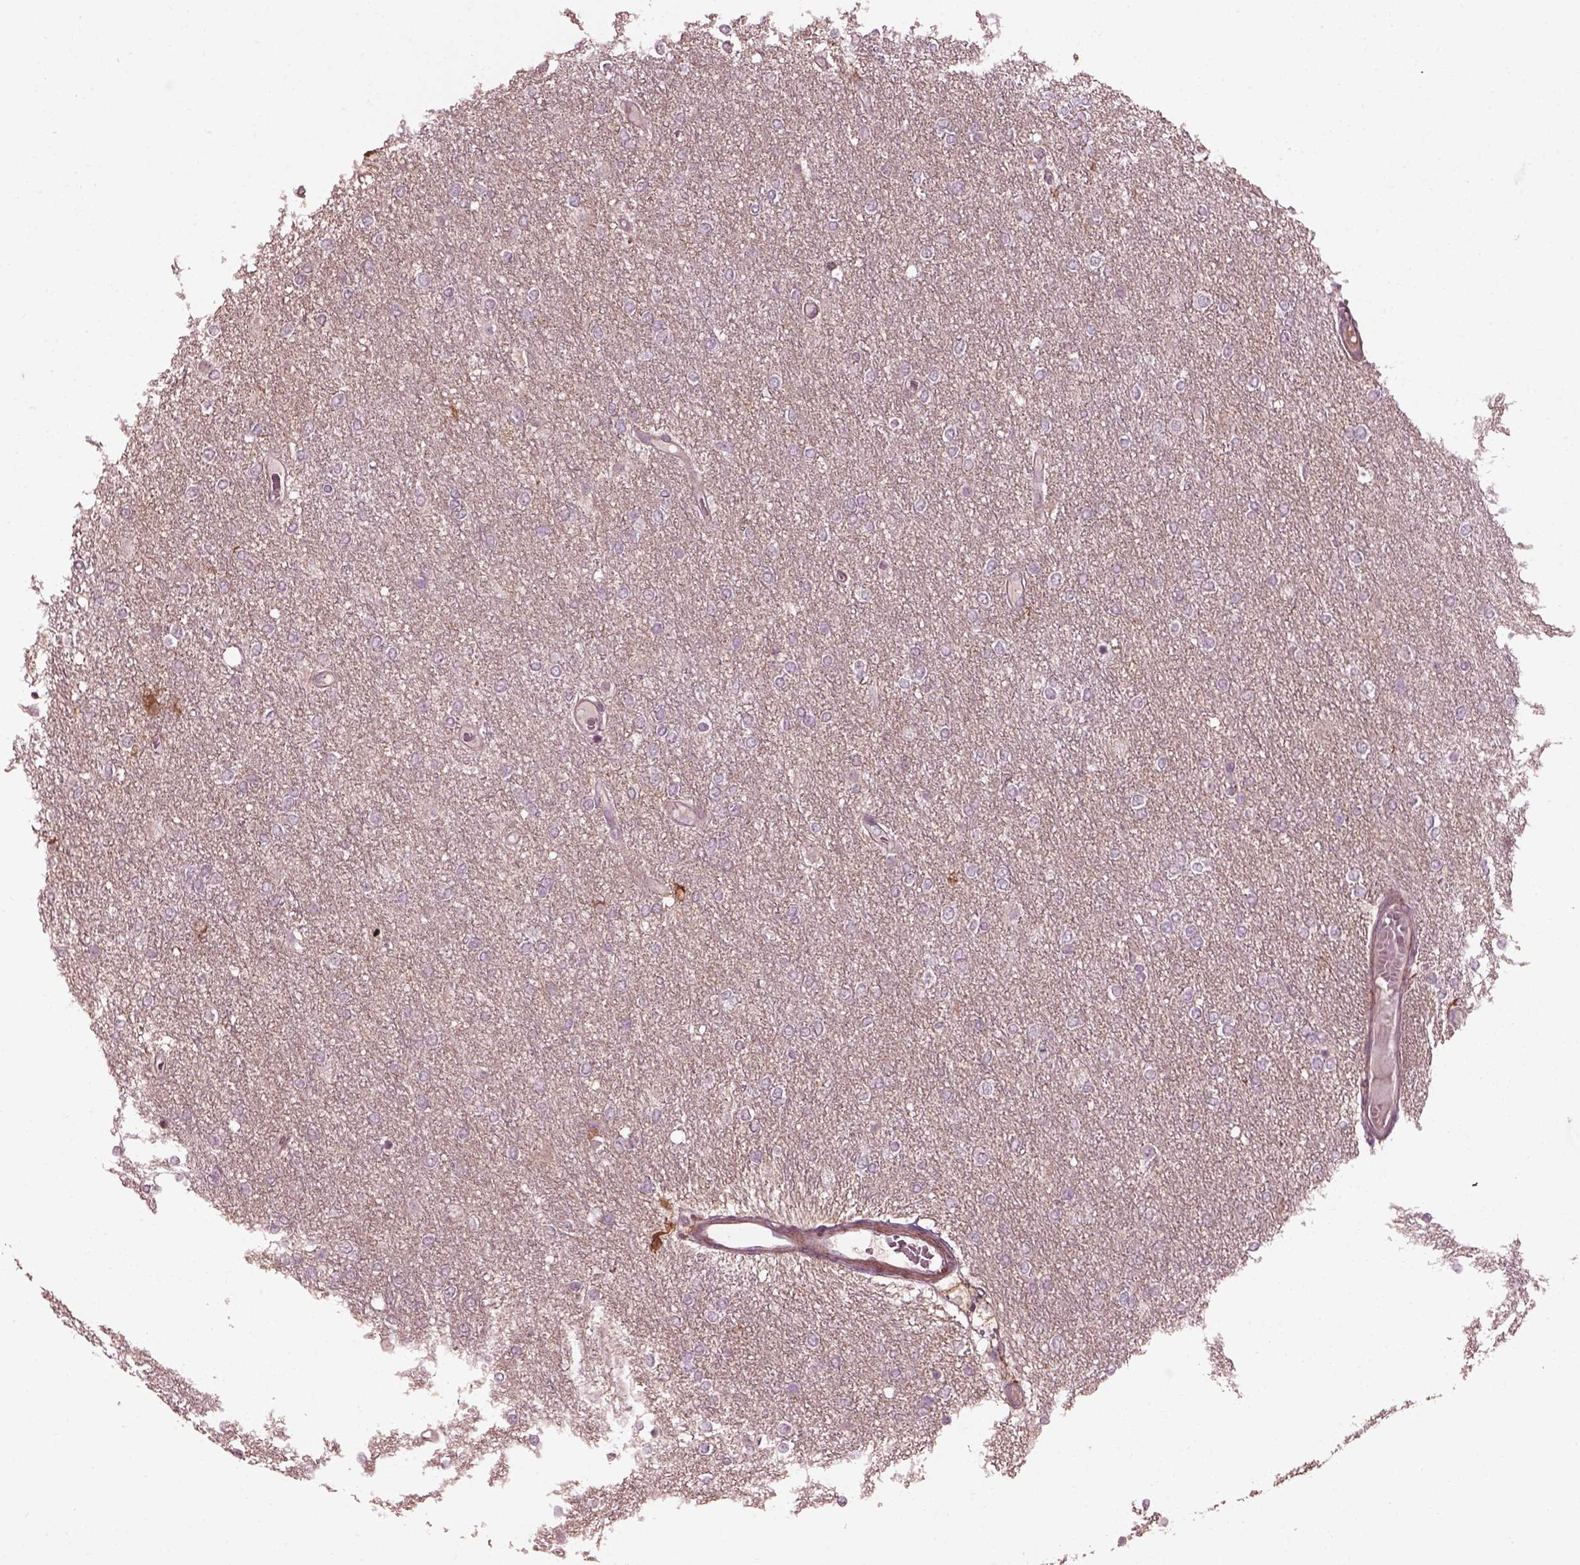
{"staining": {"intensity": "negative", "quantity": "none", "location": "none"}, "tissue": "glioma", "cell_type": "Tumor cells", "image_type": "cancer", "snomed": [{"axis": "morphology", "description": "Glioma, malignant, High grade"}, {"axis": "topography", "description": "Brain"}], "caption": "The immunohistochemistry histopathology image has no significant positivity in tumor cells of glioma tissue.", "gene": "EFEMP1", "patient": {"sex": "female", "age": 61}}